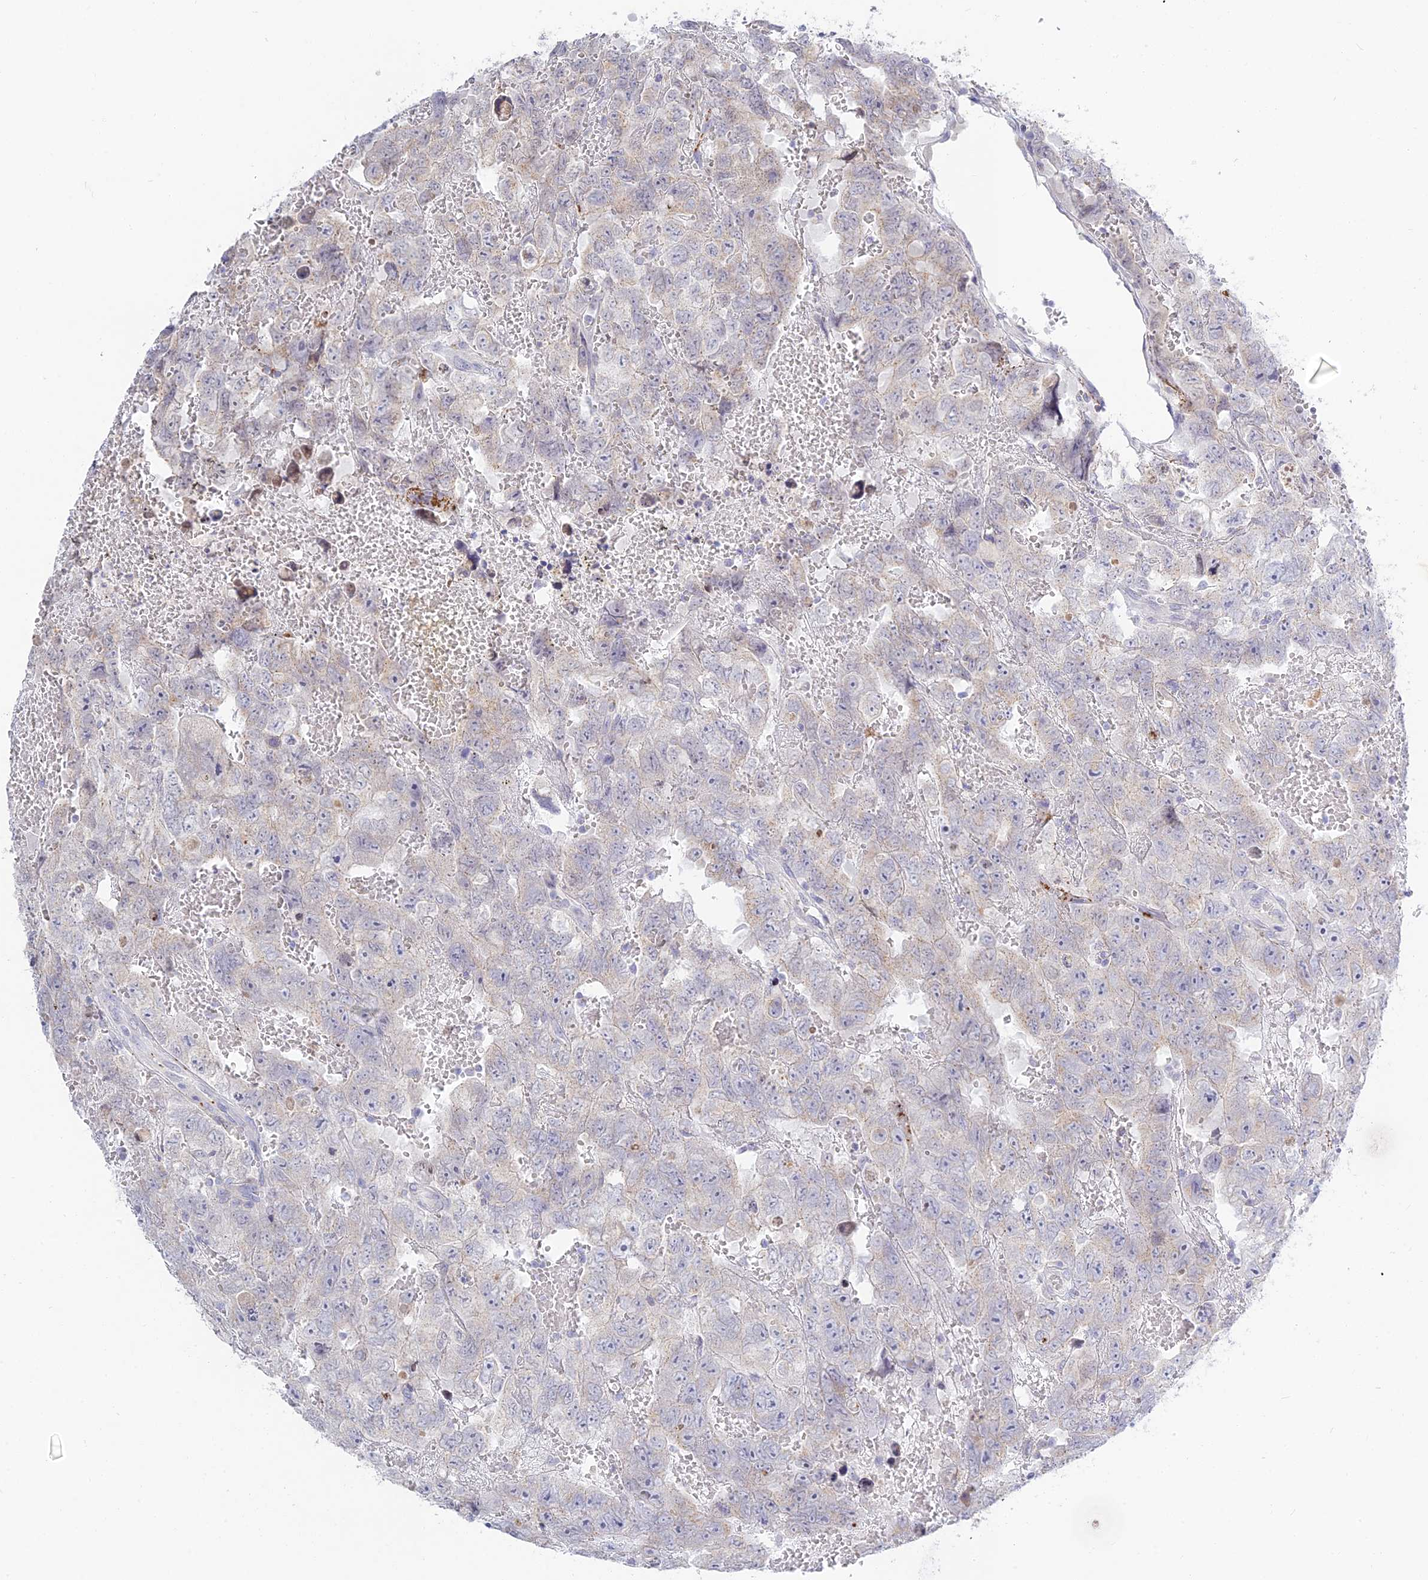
{"staining": {"intensity": "negative", "quantity": "none", "location": "none"}, "tissue": "testis cancer", "cell_type": "Tumor cells", "image_type": "cancer", "snomed": [{"axis": "morphology", "description": "Carcinoma, Embryonal, NOS"}, {"axis": "topography", "description": "Testis"}], "caption": "Immunohistochemical staining of human testis cancer displays no significant expression in tumor cells.", "gene": "TMEM40", "patient": {"sex": "male", "age": 45}}